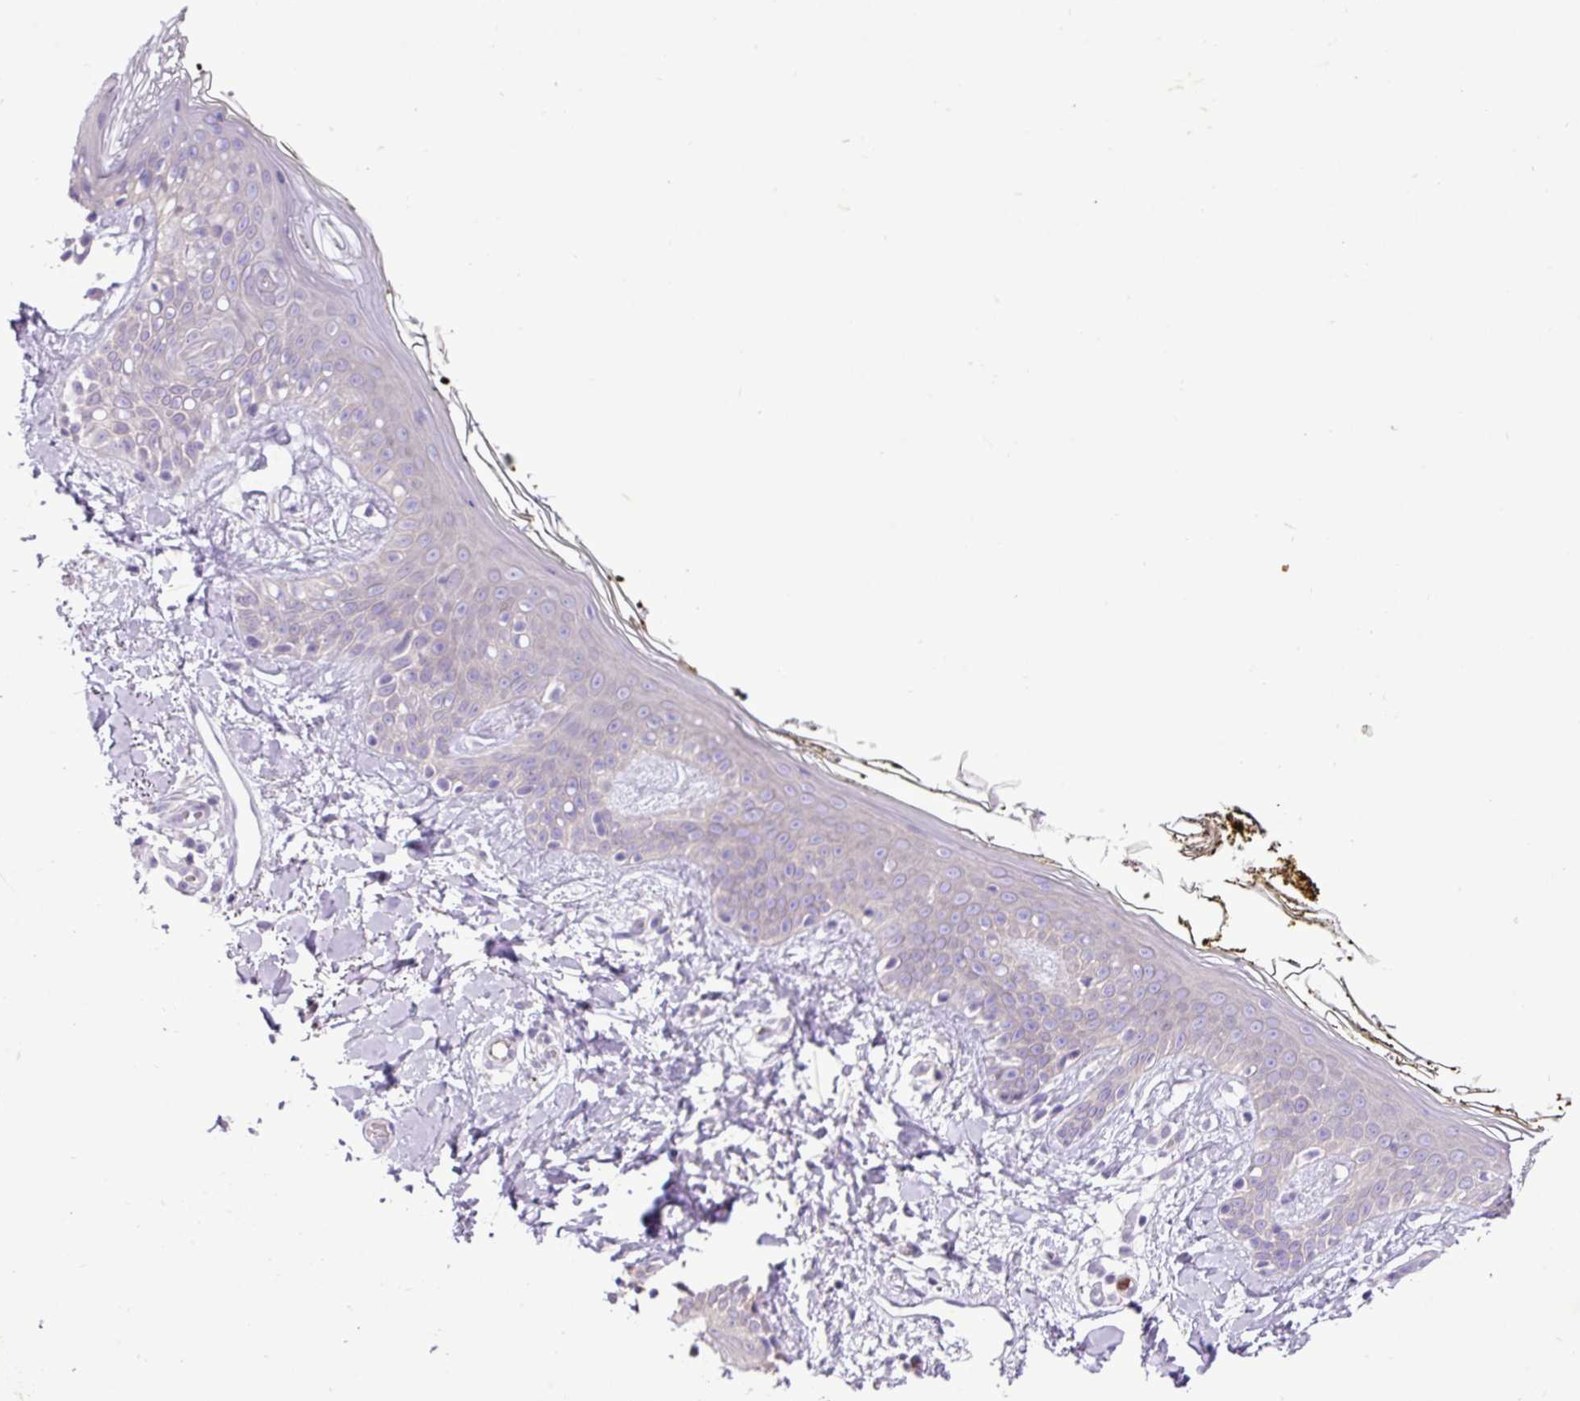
{"staining": {"intensity": "negative", "quantity": "none", "location": "none"}, "tissue": "skin", "cell_type": "Fibroblasts", "image_type": "normal", "snomed": [{"axis": "morphology", "description": "Normal tissue, NOS"}, {"axis": "topography", "description": "Skin"}], "caption": "The image shows no staining of fibroblasts in normal skin. The staining is performed using DAB (3,3'-diaminobenzidine) brown chromogen with nuclei counter-stained in using hematoxylin.", "gene": "ZSCAN5A", "patient": {"sex": "female", "age": 34}}